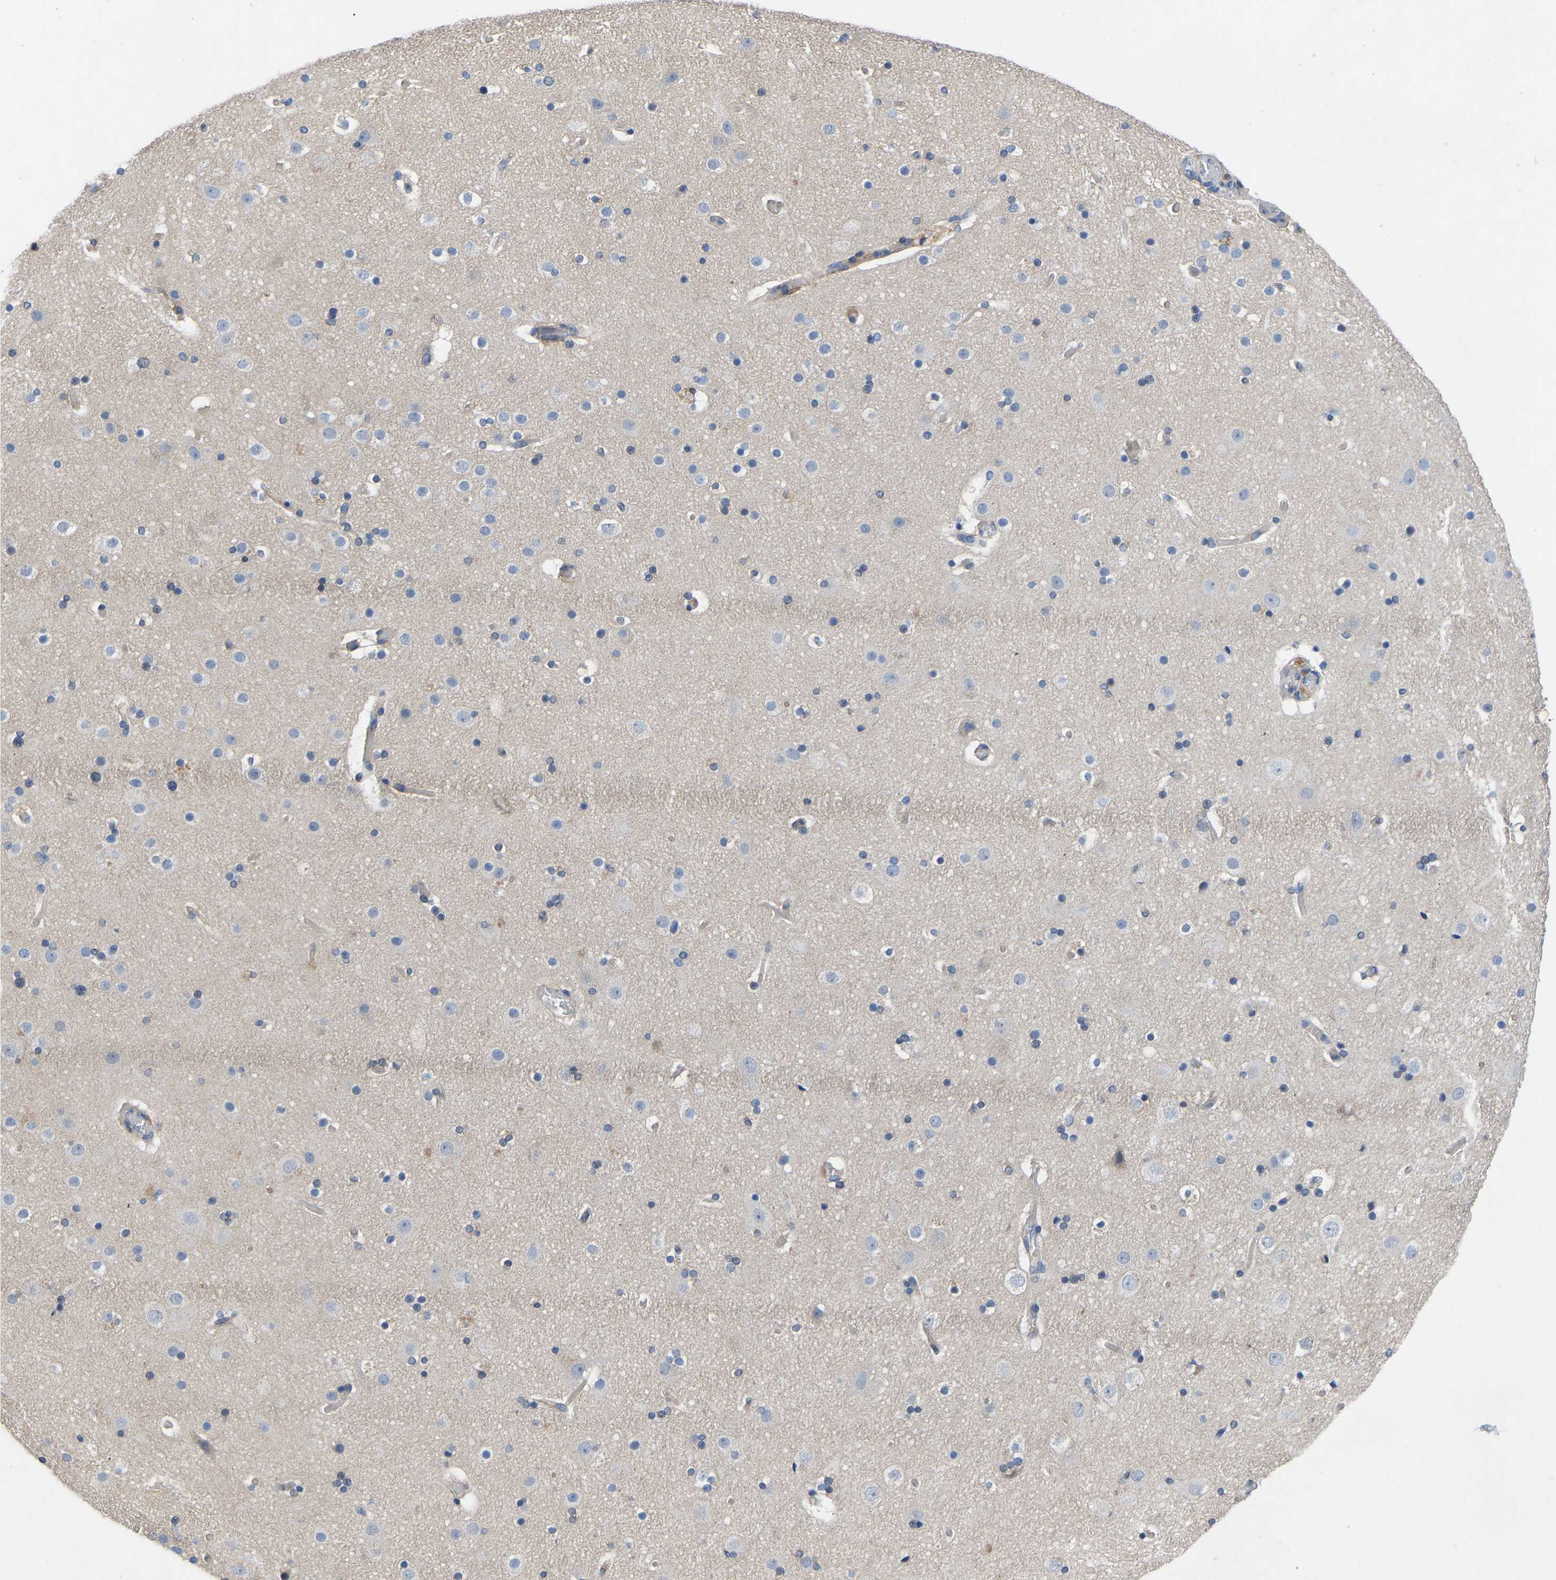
{"staining": {"intensity": "negative", "quantity": "none", "location": "none"}, "tissue": "cerebral cortex", "cell_type": "Endothelial cells", "image_type": "normal", "snomed": [{"axis": "morphology", "description": "Normal tissue, NOS"}, {"axis": "topography", "description": "Cerebral cortex"}], "caption": "Image shows no significant protein expression in endothelial cells of benign cerebral cortex.", "gene": "RBP1", "patient": {"sex": "male", "age": 57}}